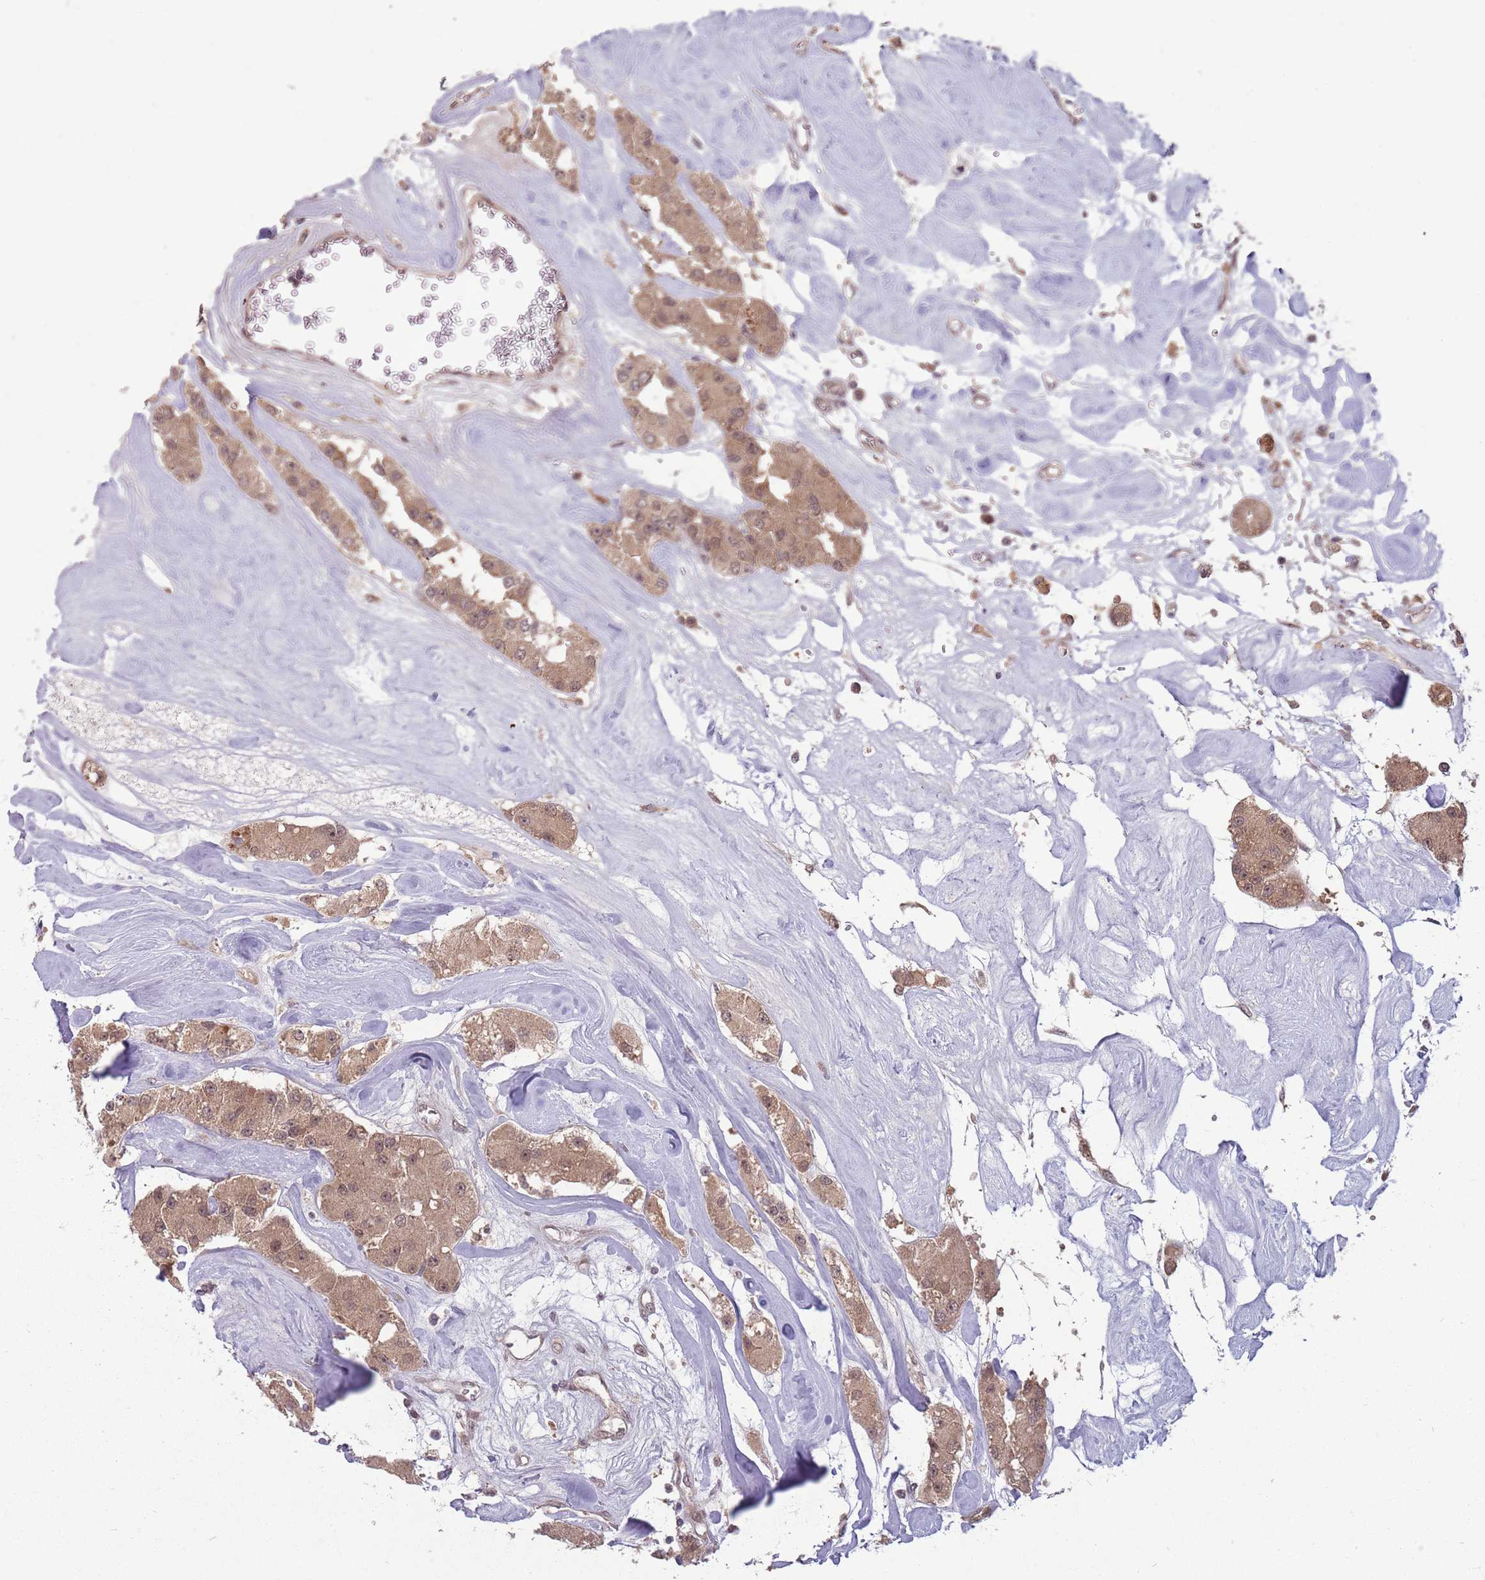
{"staining": {"intensity": "moderate", "quantity": ">75%", "location": "cytoplasmic/membranous"}, "tissue": "carcinoid", "cell_type": "Tumor cells", "image_type": "cancer", "snomed": [{"axis": "morphology", "description": "Carcinoid, malignant, NOS"}, {"axis": "topography", "description": "Pancreas"}], "caption": "Immunohistochemical staining of human carcinoid reveals medium levels of moderate cytoplasmic/membranous positivity in approximately >75% of tumor cells.", "gene": "ADAMTS3", "patient": {"sex": "male", "age": 41}}